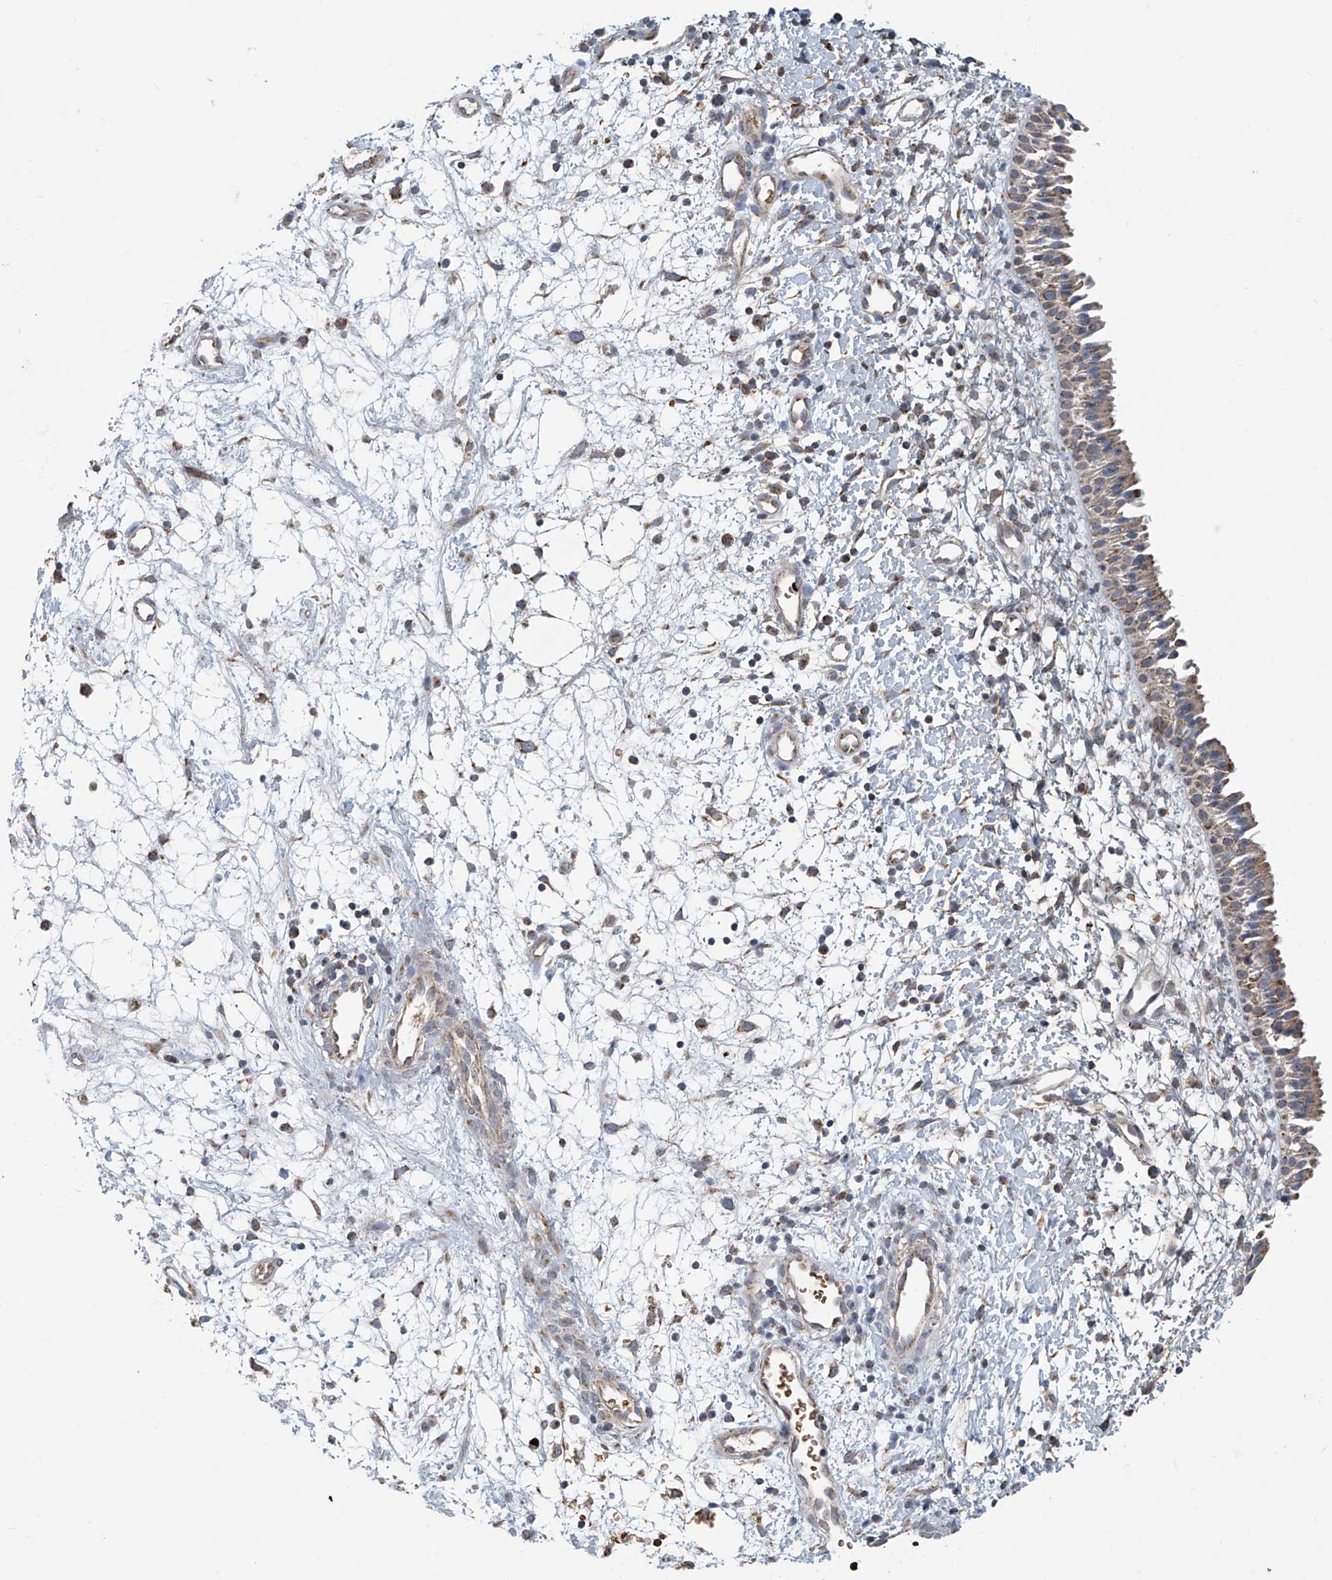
{"staining": {"intensity": "moderate", "quantity": ">75%", "location": "cytoplasmic/membranous"}, "tissue": "nasopharynx", "cell_type": "Respiratory epithelial cells", "image_type": "normal", "snomed": [{"axis": "morphology", "description": "Normal tissue, NOS"}, {"axis": "topography", "description": "Nasopharynx"}], "caption": "Immunohistochemical staining of benign human nasopharynx demonstrates moderate cytoplasmic/membranous protein expression in approximately >75% of respiratory epithelial cells. The staining was performed using DAB (3,3'-diaminobenzidine), with brown indicating positive protein expression. Nuclei are stained blue with hematoxylin.", "gene": "COMMD1", "patient": {"sex": "male", "age": 22}}